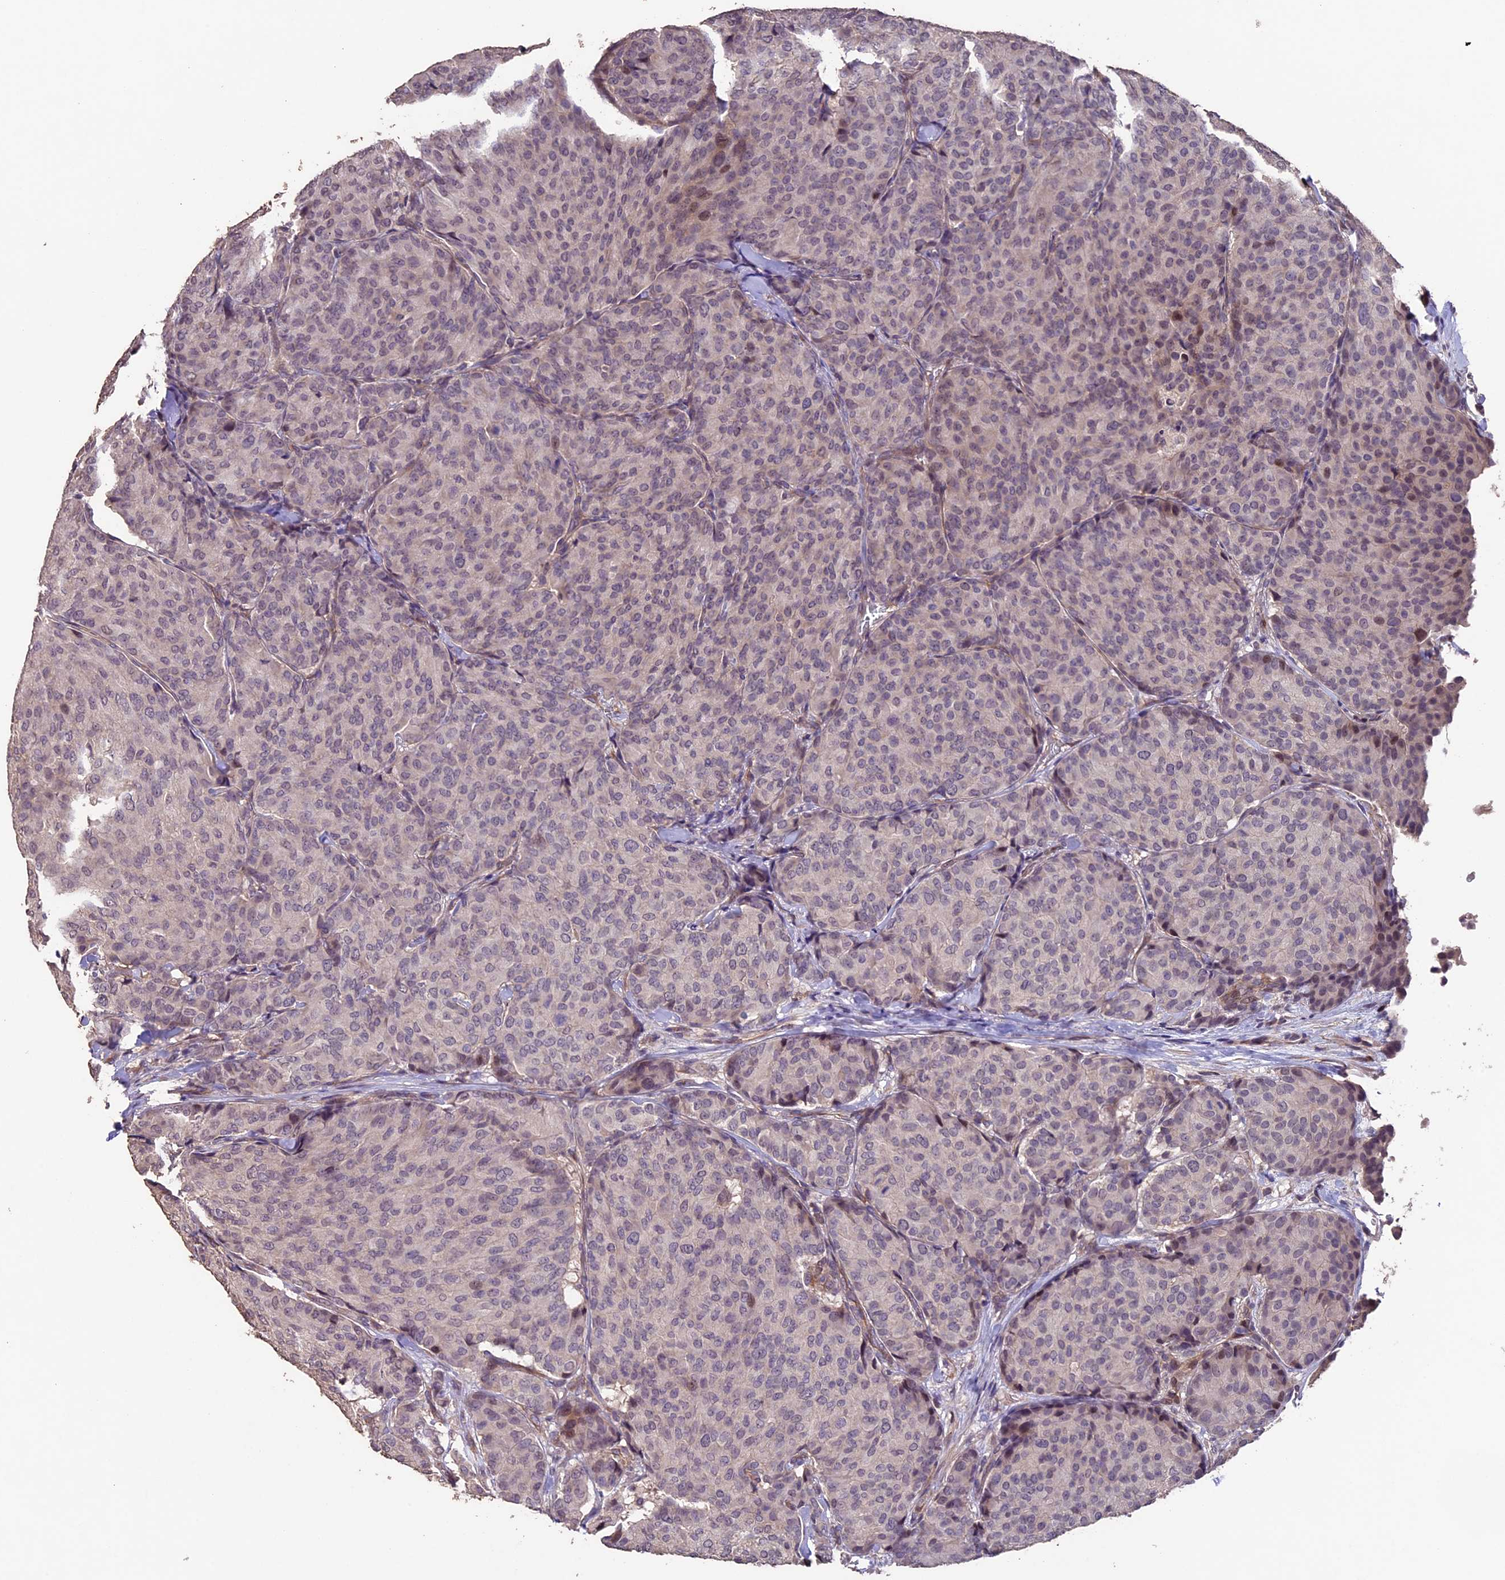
{"staining": {"intensity": "negative", "quantity": "none", "location": "none"}, "tissue": "breast cancer", "cell_type": "Tumor cells", "image_type": "cancer", "snomed": [{"axis": "morphology", "description": "Duct carcinoma"}, {"axis": "topography", "description": "Breast"}], "caption": "High magnification brightfield microscopy of breast cancer stained with DAB (3,3'-diaminobenzidine) (brown) and counterstained with hematoxylin (blue): tumor cells show no significant positivity.", "gene": "GNB5", "patient": {"sex": "female", "age": 75}}